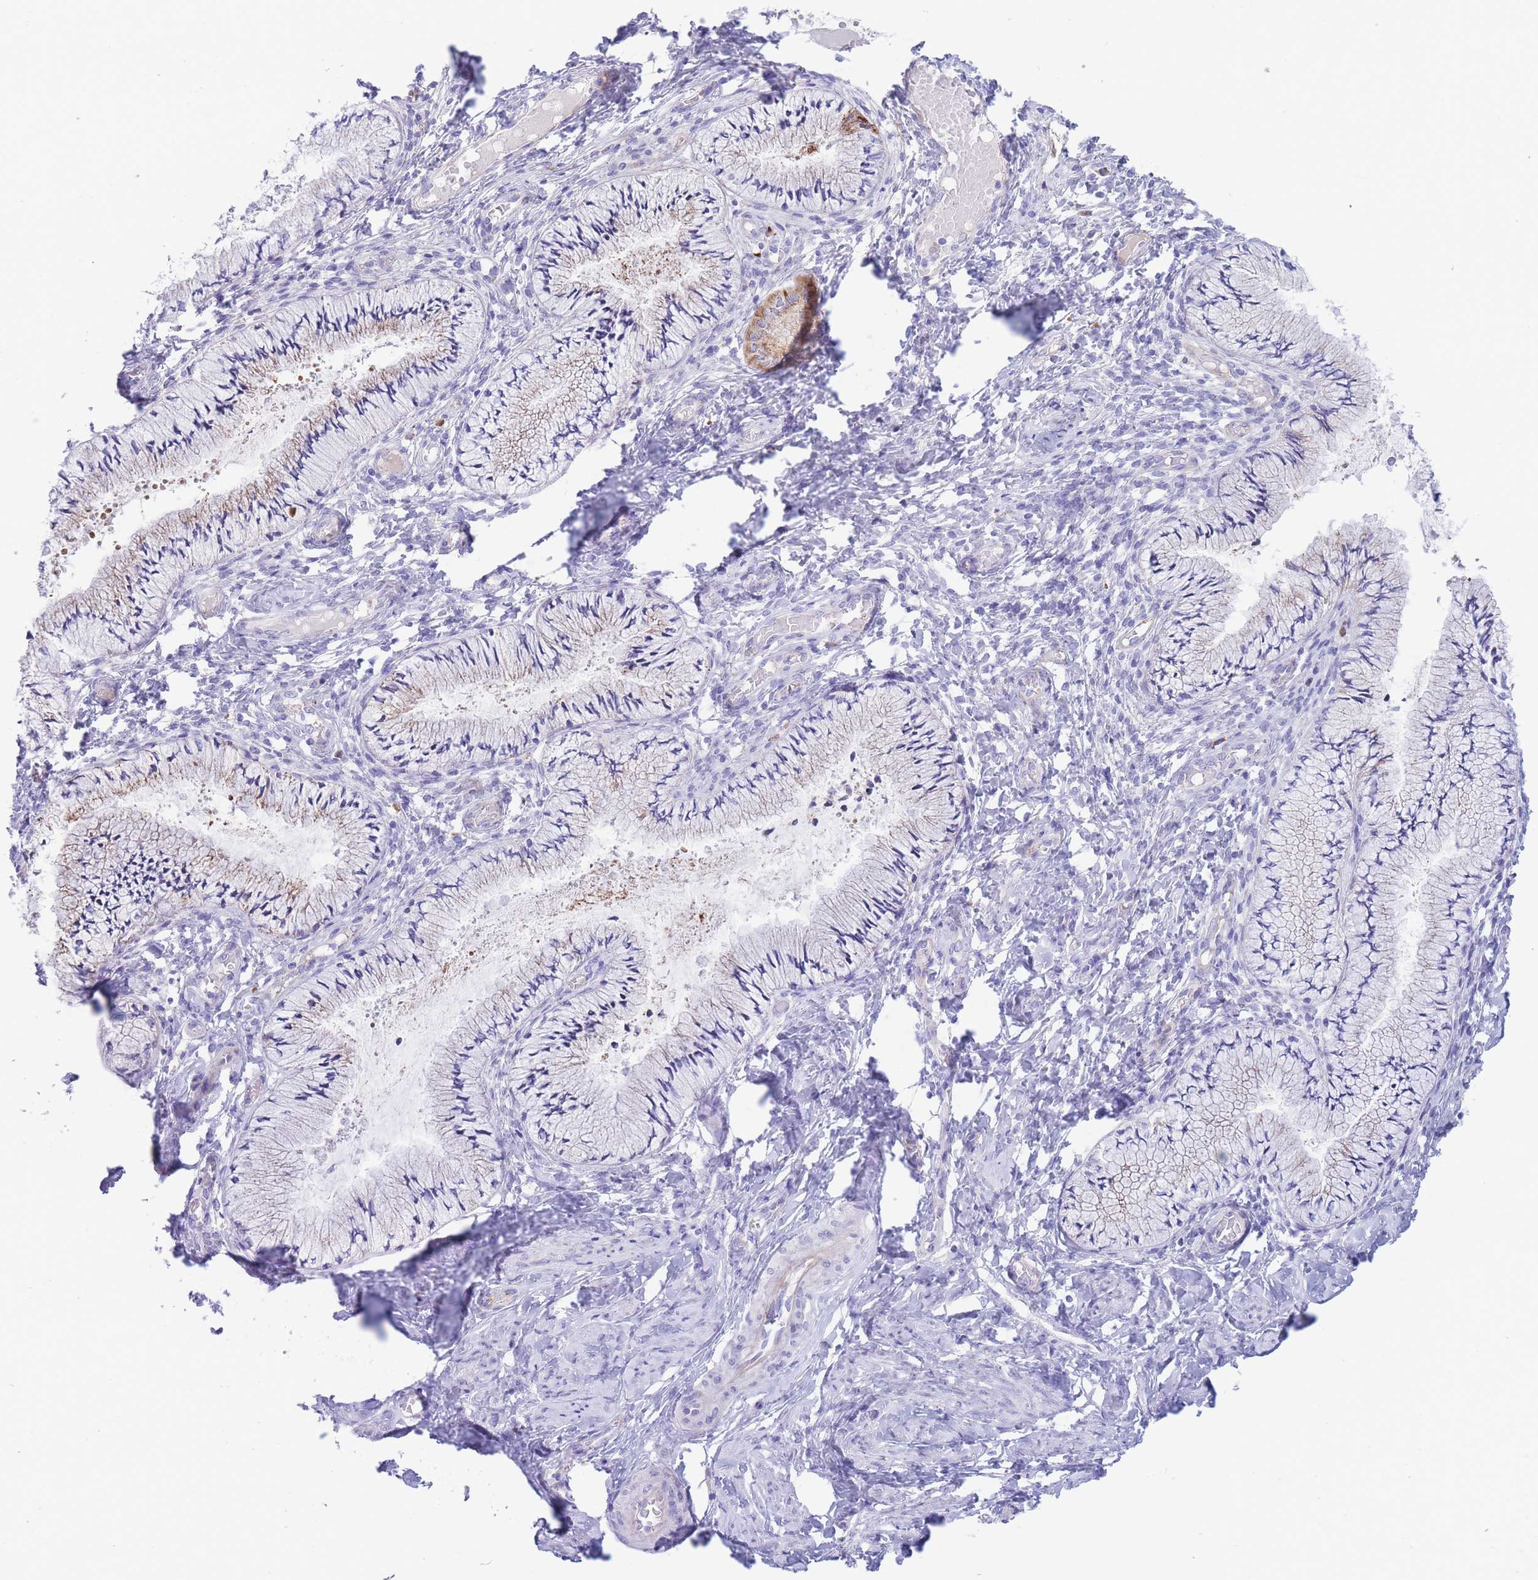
{"staining": {"intensity": "negative", "quantity": "none", "location": "none"}, "tissue": "cervix", "cell_type": "Glandular cells", "image_type": "normal", "snomed": [{"axis": "morphology", "description": "Normal tissue, NOS"}, {"axis": "topography", "description": "Cervix"}], "caption": "This is an immunohistochemistry (IHC) photomicrograph of benign human cervix. There is no positivity in glandular cells.", "gene": "DET1", "patient": {"sex": "female", "age": 42}}